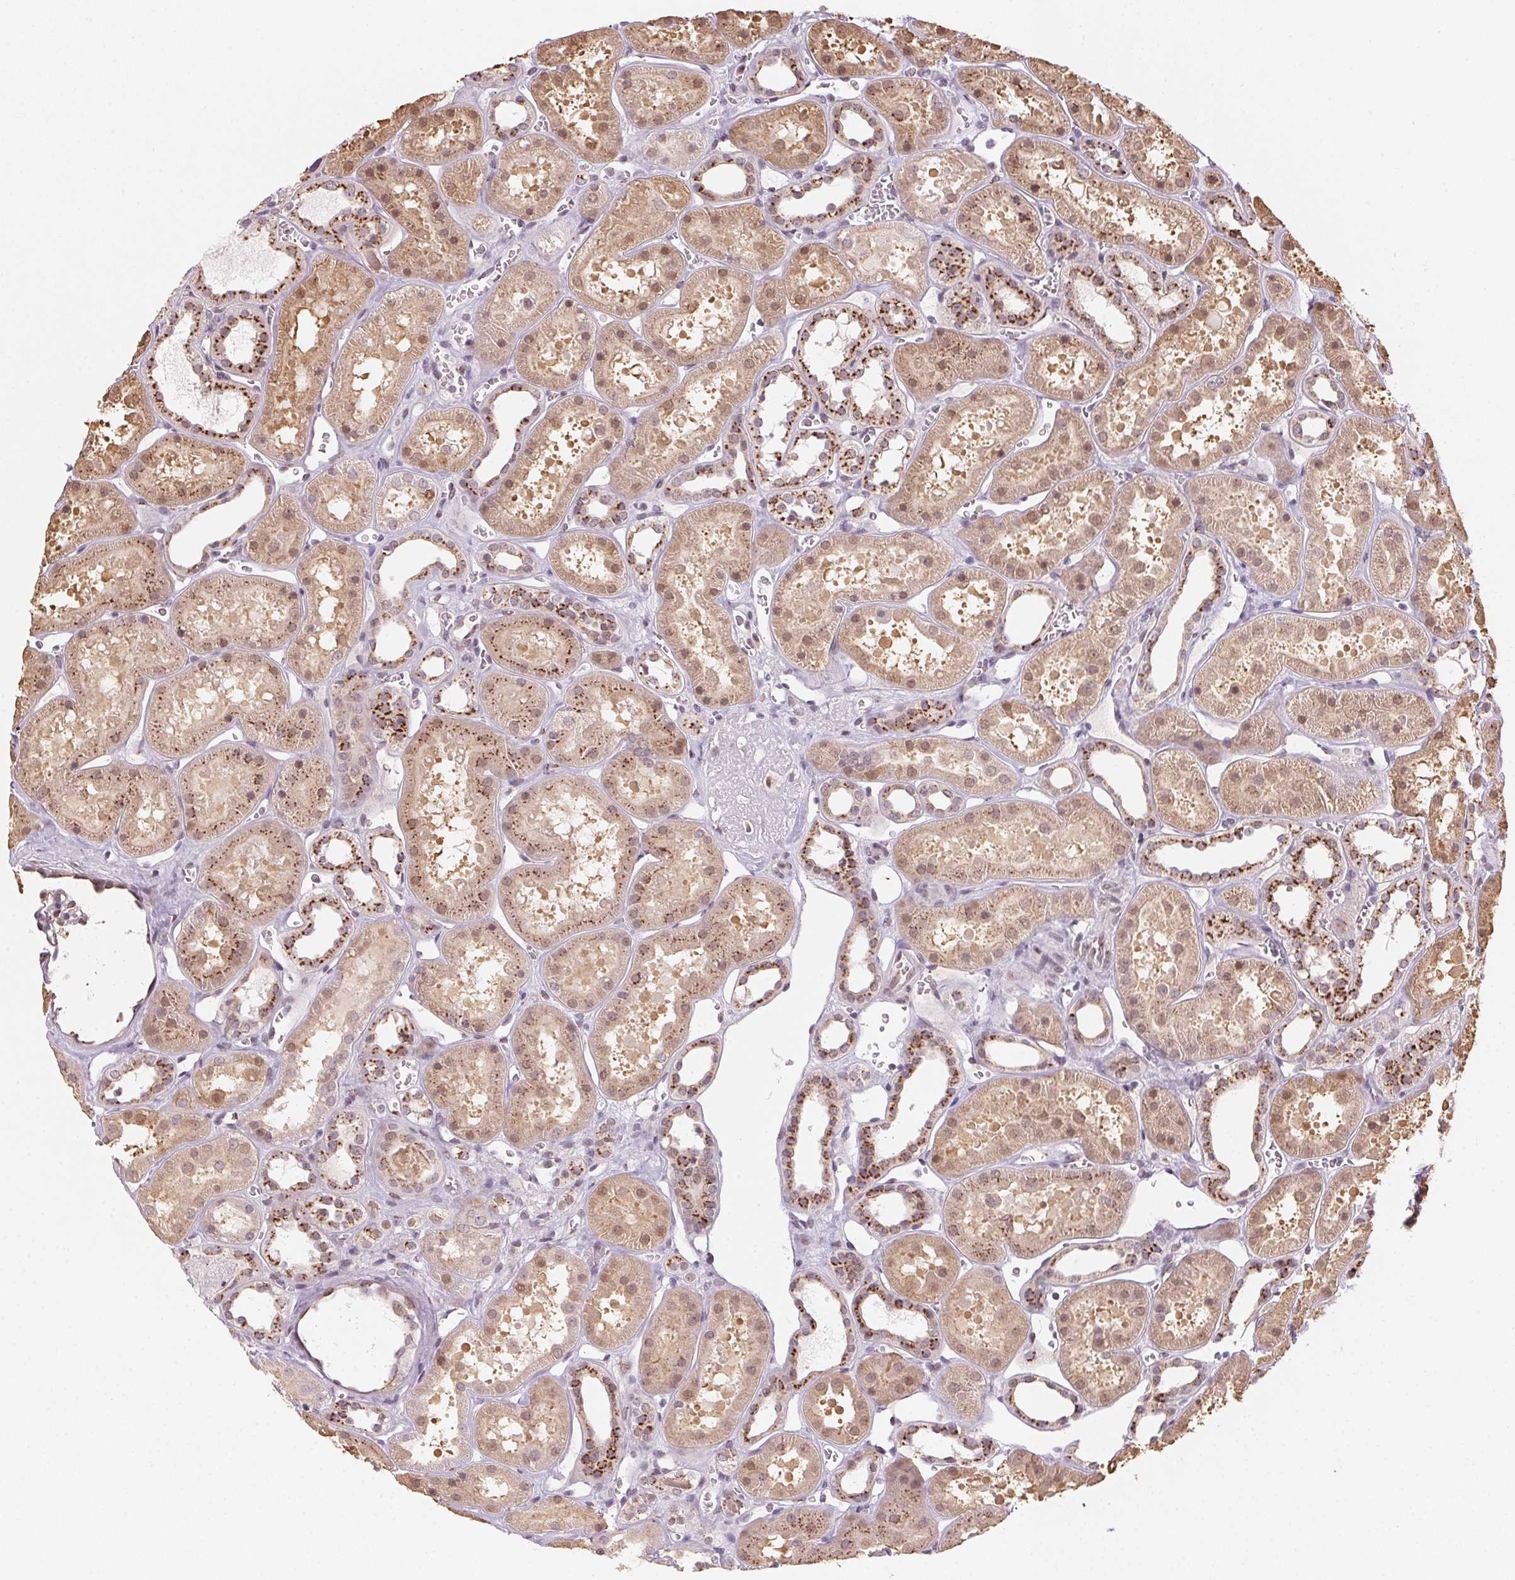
{"staining": {"intensity": "moderate", "quantity": "25%-75%", "location": "cytoplasmic/membranous"}, "tissue": "kidney", "cell_type": "Cells in glomeruli", "image_type": "normal", "snomed": [{"axis": "morphology", "description": "Normal tissue, NOS"}, {"axis": "topography", "description": "Kidney"}], "caption": "Moderate cytoplasmic/membranous positivity is seen in approximately 25%-75% of cells in glomeruli in unremarkable kidney. Immunohistochemistry stains the protein of interest in brown and the nuclei are stained blue.", "gene": "RAB22A", "patient": {"sex": "female", "age": 41}}